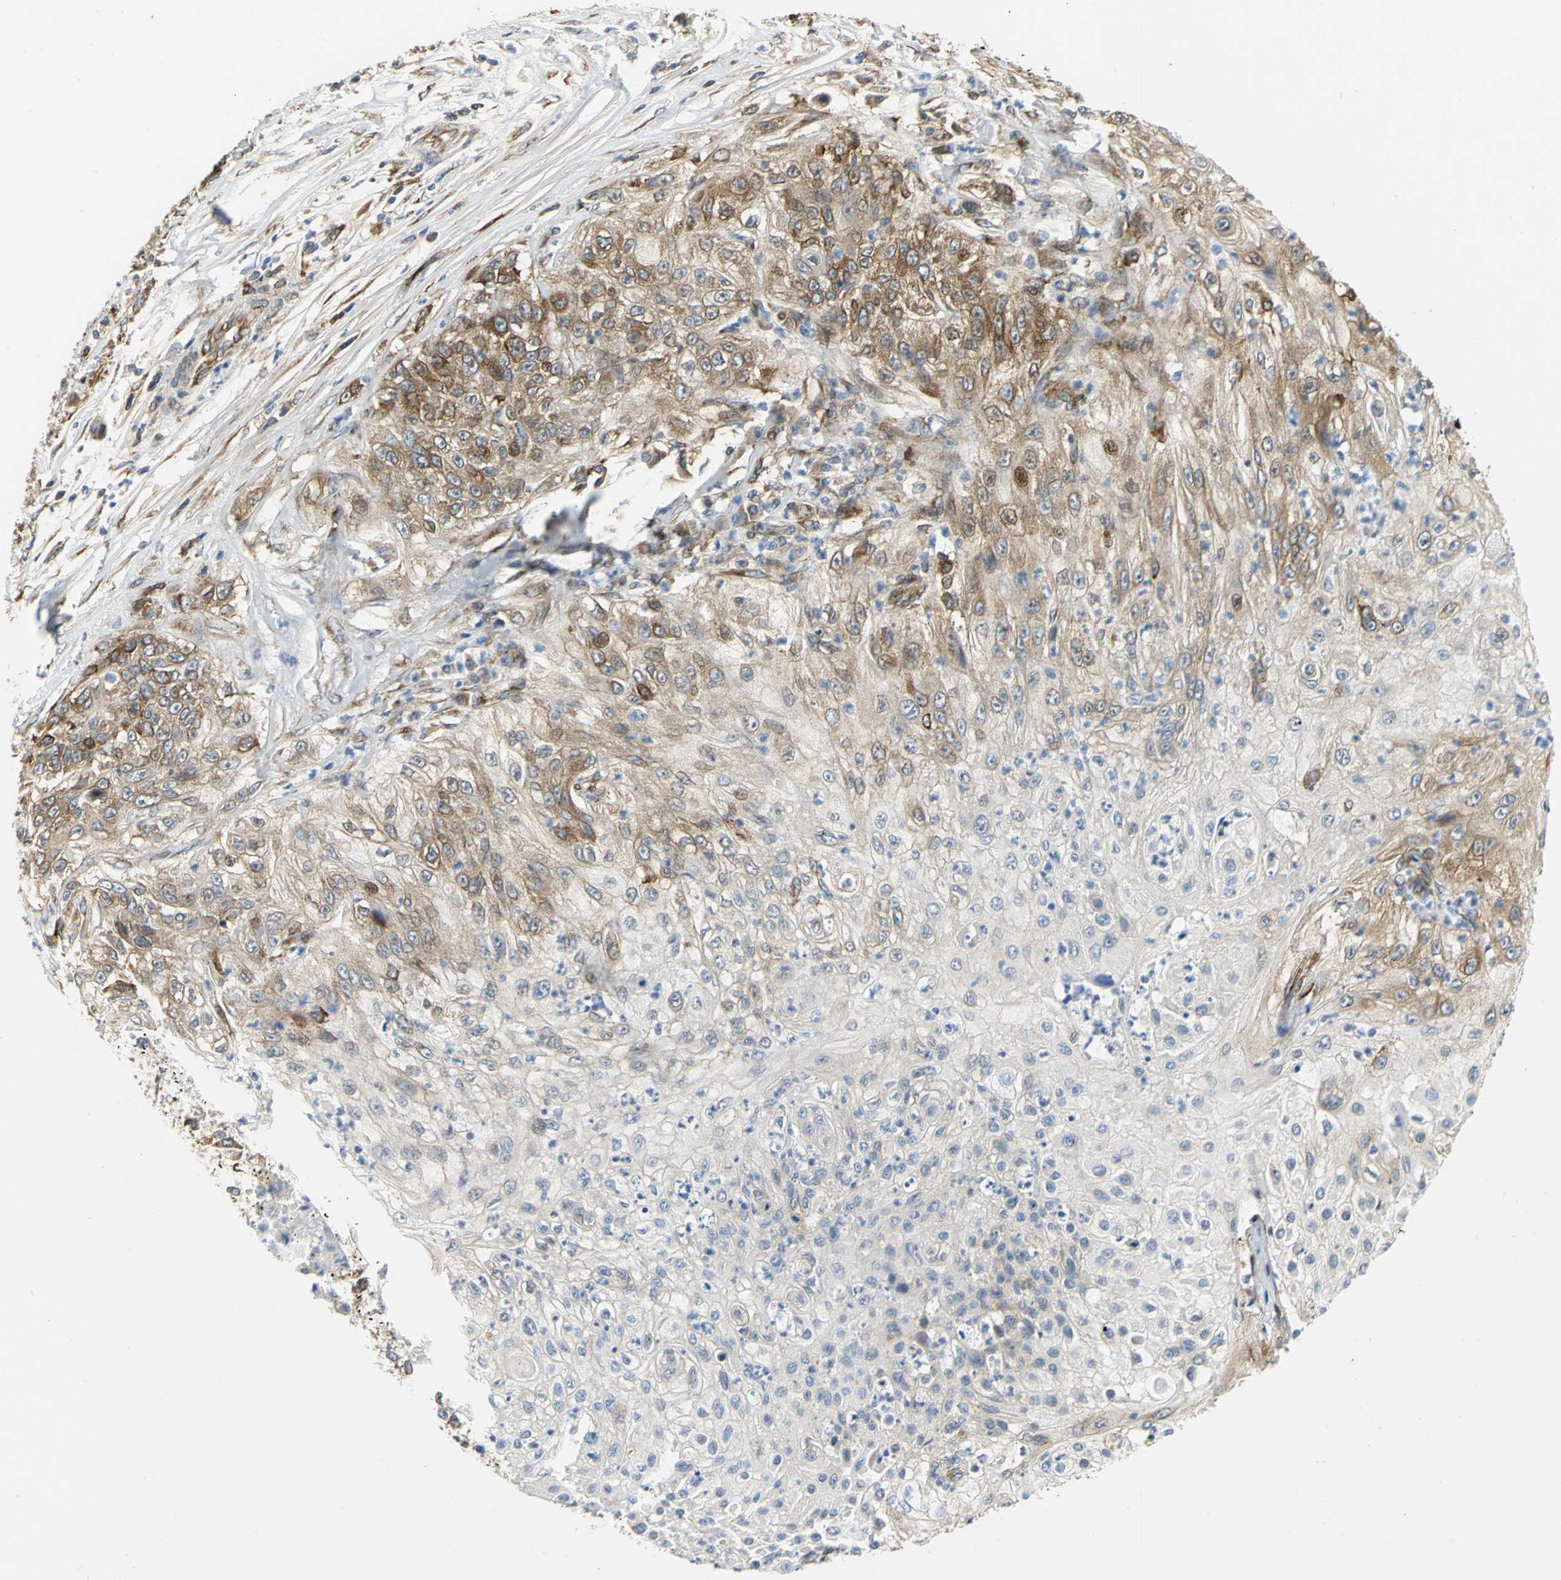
{"staining": {"intensity": "moderate", "quantity": "25%-75%", "location": "cytoplasmic/membranous,nuclear"}, "tissue": "lung cancer", "cell_type": "Tumor cells", "image_type": "cancer", "snomed": [{"axis": "morphology", "description": "Inflammation, NOS"}, {"axis": "morphology", "description": "Squamous cell carcinoma, NOS"}, {"axis": "topography", "description": "Lymph node"}, {"axis": "topography", "description": "Soft tissue"}, {"axis": "topography", "description": "Lung"}], "caption": "Lung squamous cell carcinoma stained for a protein (brown) demonstrates moderate cytoplasmic/membranous and nuclear positive positivity in about 25%-75% of tumor cells.", "gene": "YBX1", "patient": {"sex": "male", "age": 66}}